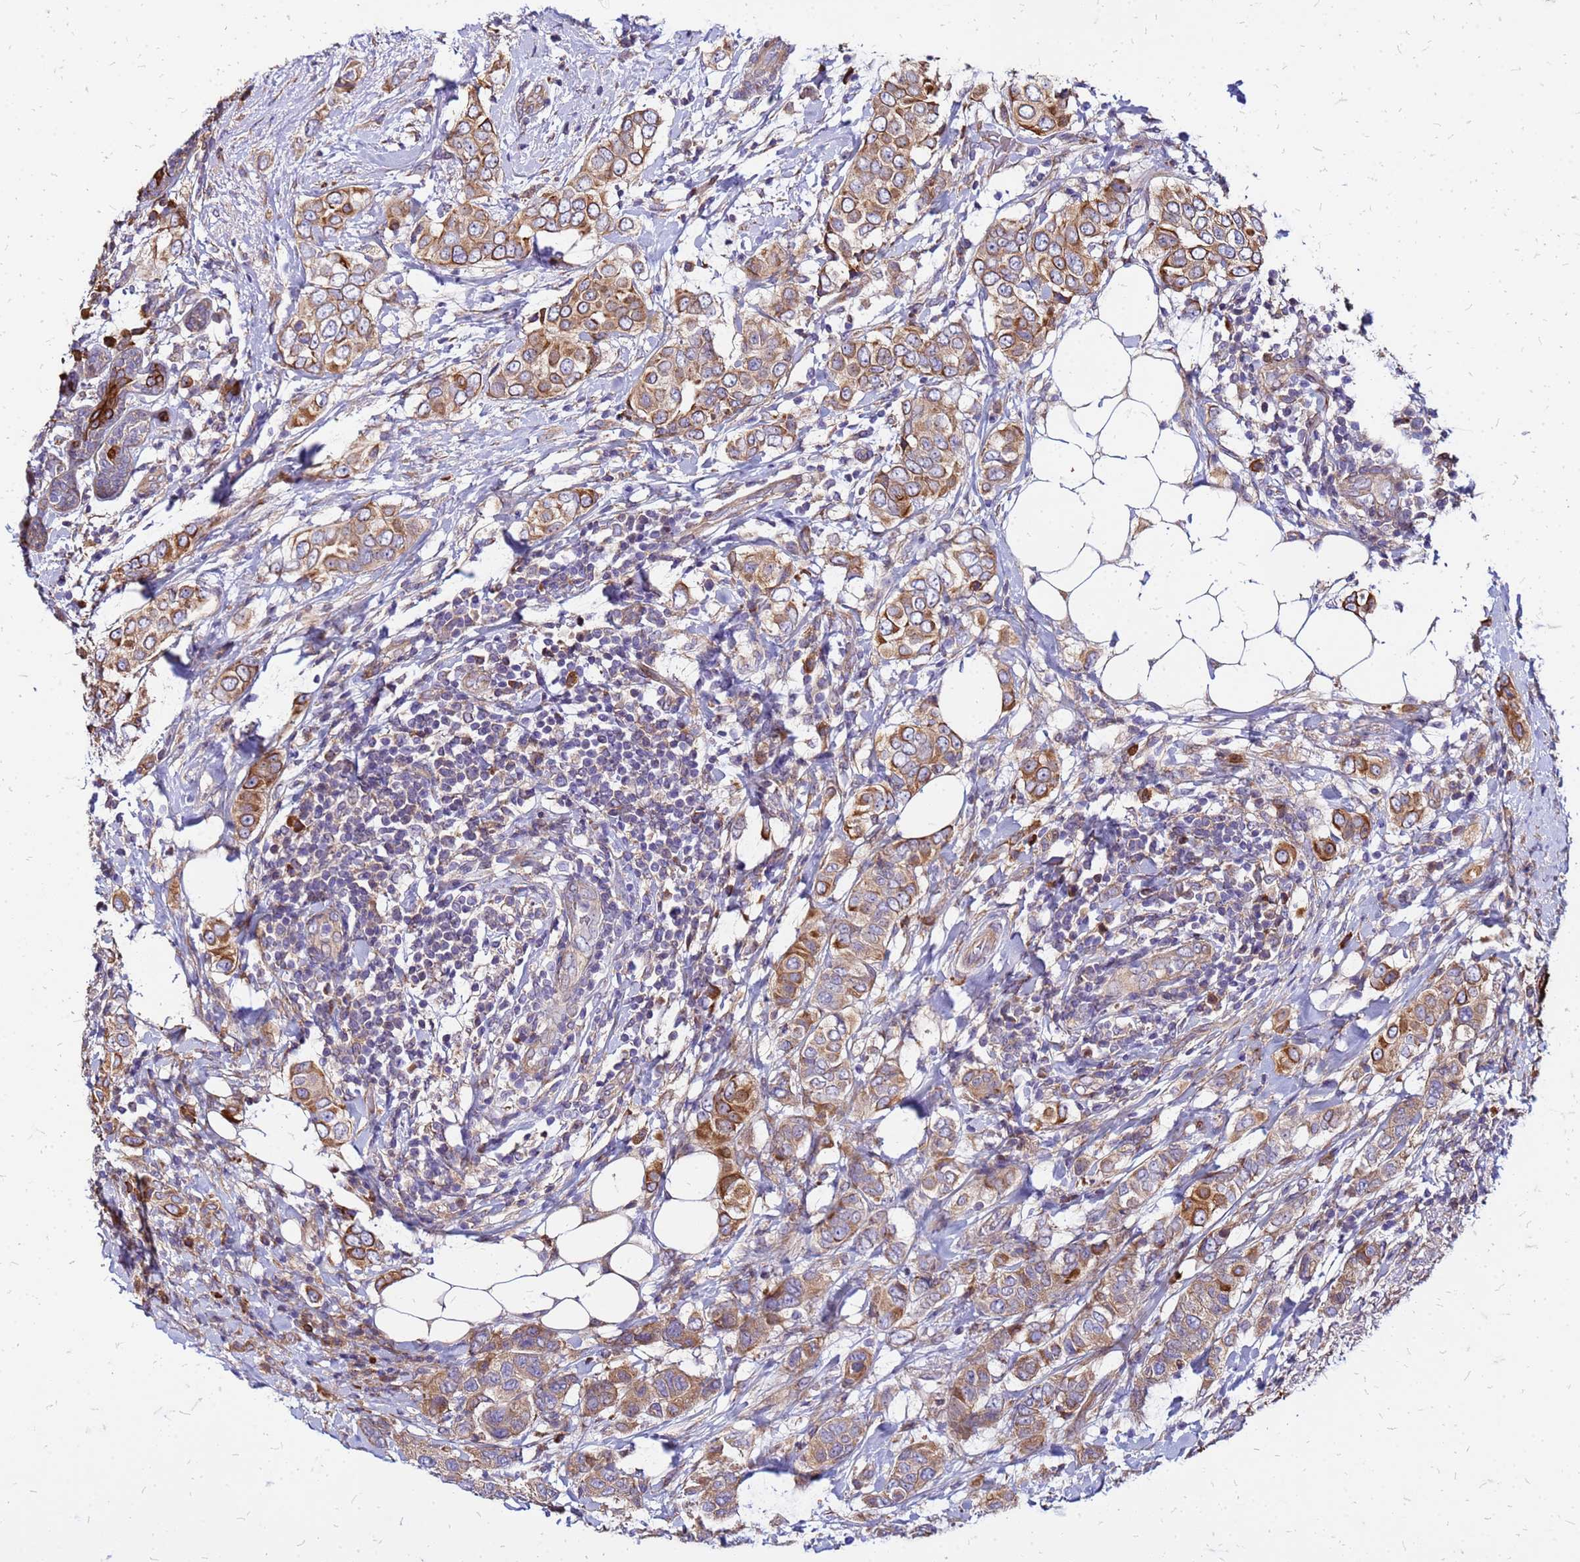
{"staining": {"intensity": "moderate", "quantity": ">75%", "location": "cytoplasmic/membranous"}, "tissue": "breast cancer", "cell_type": "Tumor cells", "image_type": "cancer", "snomed": [{"axis": "morphology", "description": "Lobular carcinoma"}, {"axis": "topography", "description": "Breast"}], "caption": "There is medium levels of moderate cytoplasmic/membranous positivity in tumor cells of breast cancer, as demonstrated by immunohistochemical staining (brown color).", "gene": "VMO1", "patient": {"sex": "female", "age": 51}}